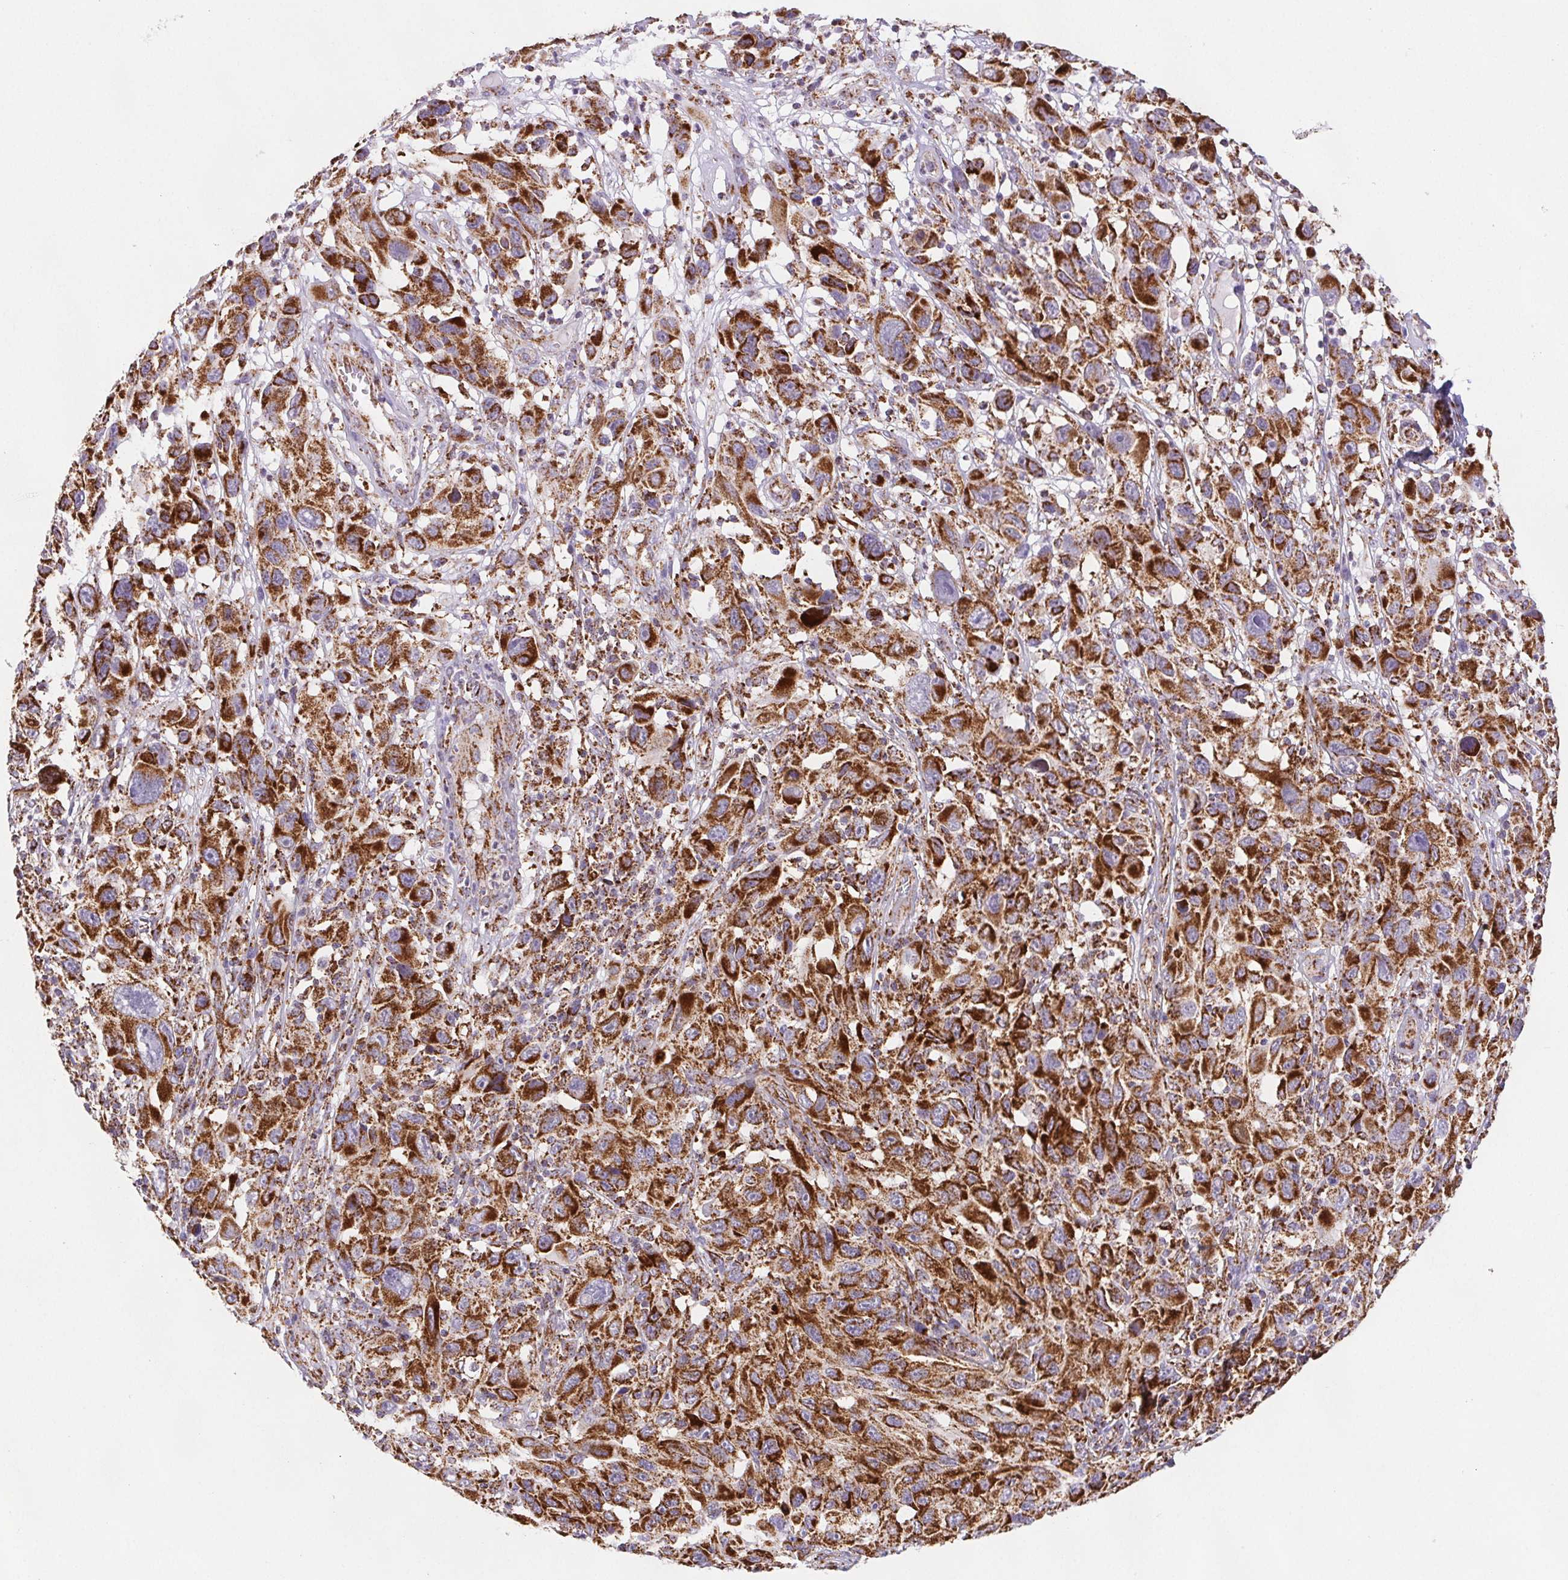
{"staining": {"intensity": "strong", "quantity": ">75%", "location": "cytoplasmic/membranous"}, "tissue": "melanoma", "cell_type": "Tumor cells", "image_type": "cancer", "snomed": [{"axis": "morphology", "description": "Malignant melanoma, NOS"}, {"axis": "topography", "description": "Skin"}], "caption": "This histopathology image demonstrates immunohistochemistry (IHC) staining of malignant melanoma, with high strong cytoplasmic/membranous positivity in about >75% of tumor cells.", "gene": "NIPSNAP2", "patient": {"sex": "male", "age": 53}}